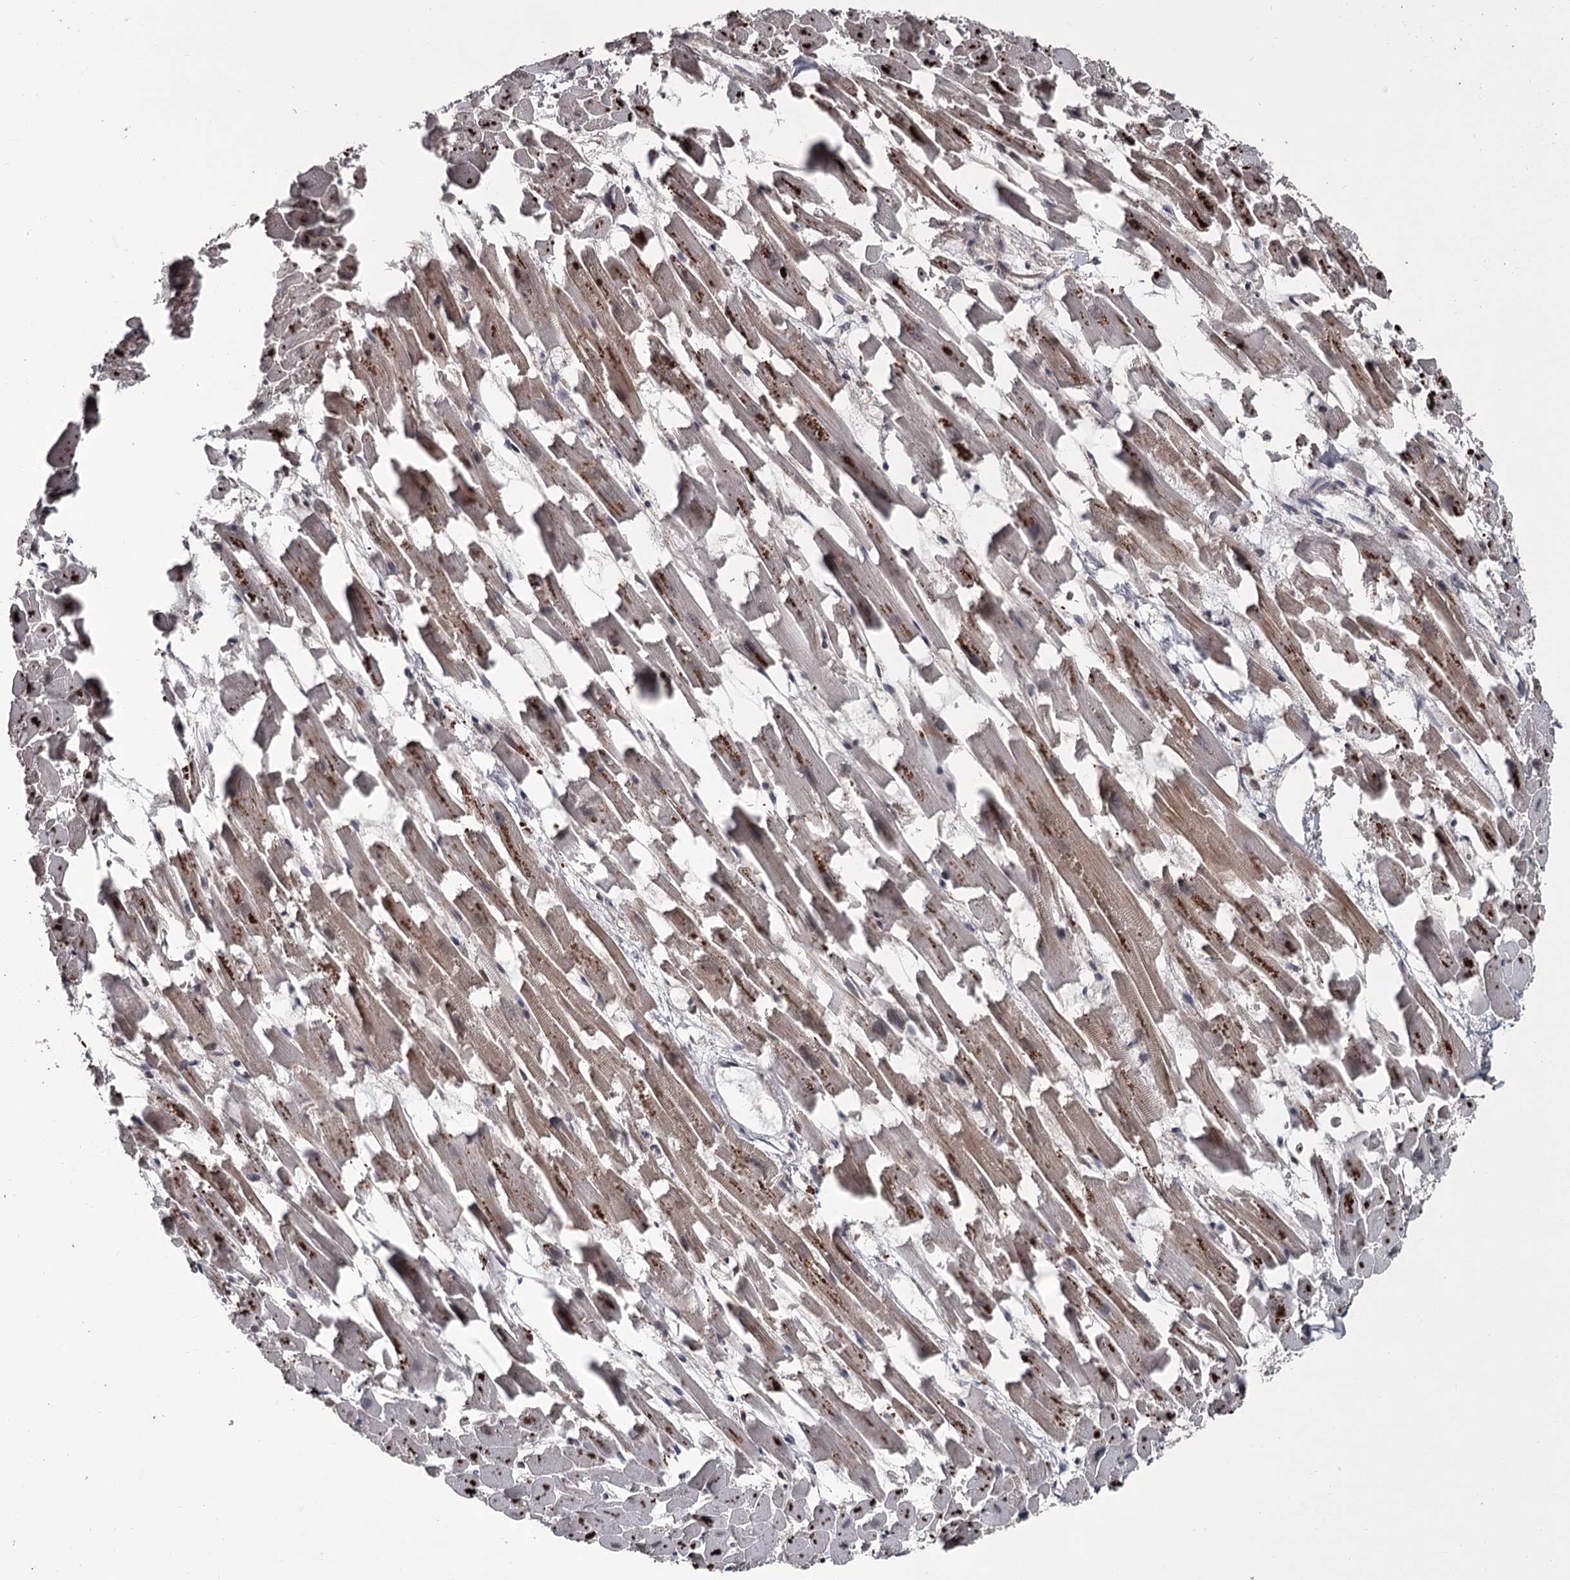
{"staining": {"intensity": "moderate", "quantity": ">75%", "location": "cytoplasmic/membranous"}, "tissue": "heart muscle", "cell_type": "Cardiomyocytes", "image_type": "normal", "snomed": [{"axis": "morphology", "description": "Normal tissue, NOS"}, {"axis": "topography", "description": "Heart"}], "caption": "Immunohistochemical staining of unremarkable human heart muscle demonstrates moderate cytoplasmic/membranous protein positivity in approximately >75% of cardiomyocytes.", "gene": "CDC42EP2", "patient": {"sex": "female", "age": 64}}